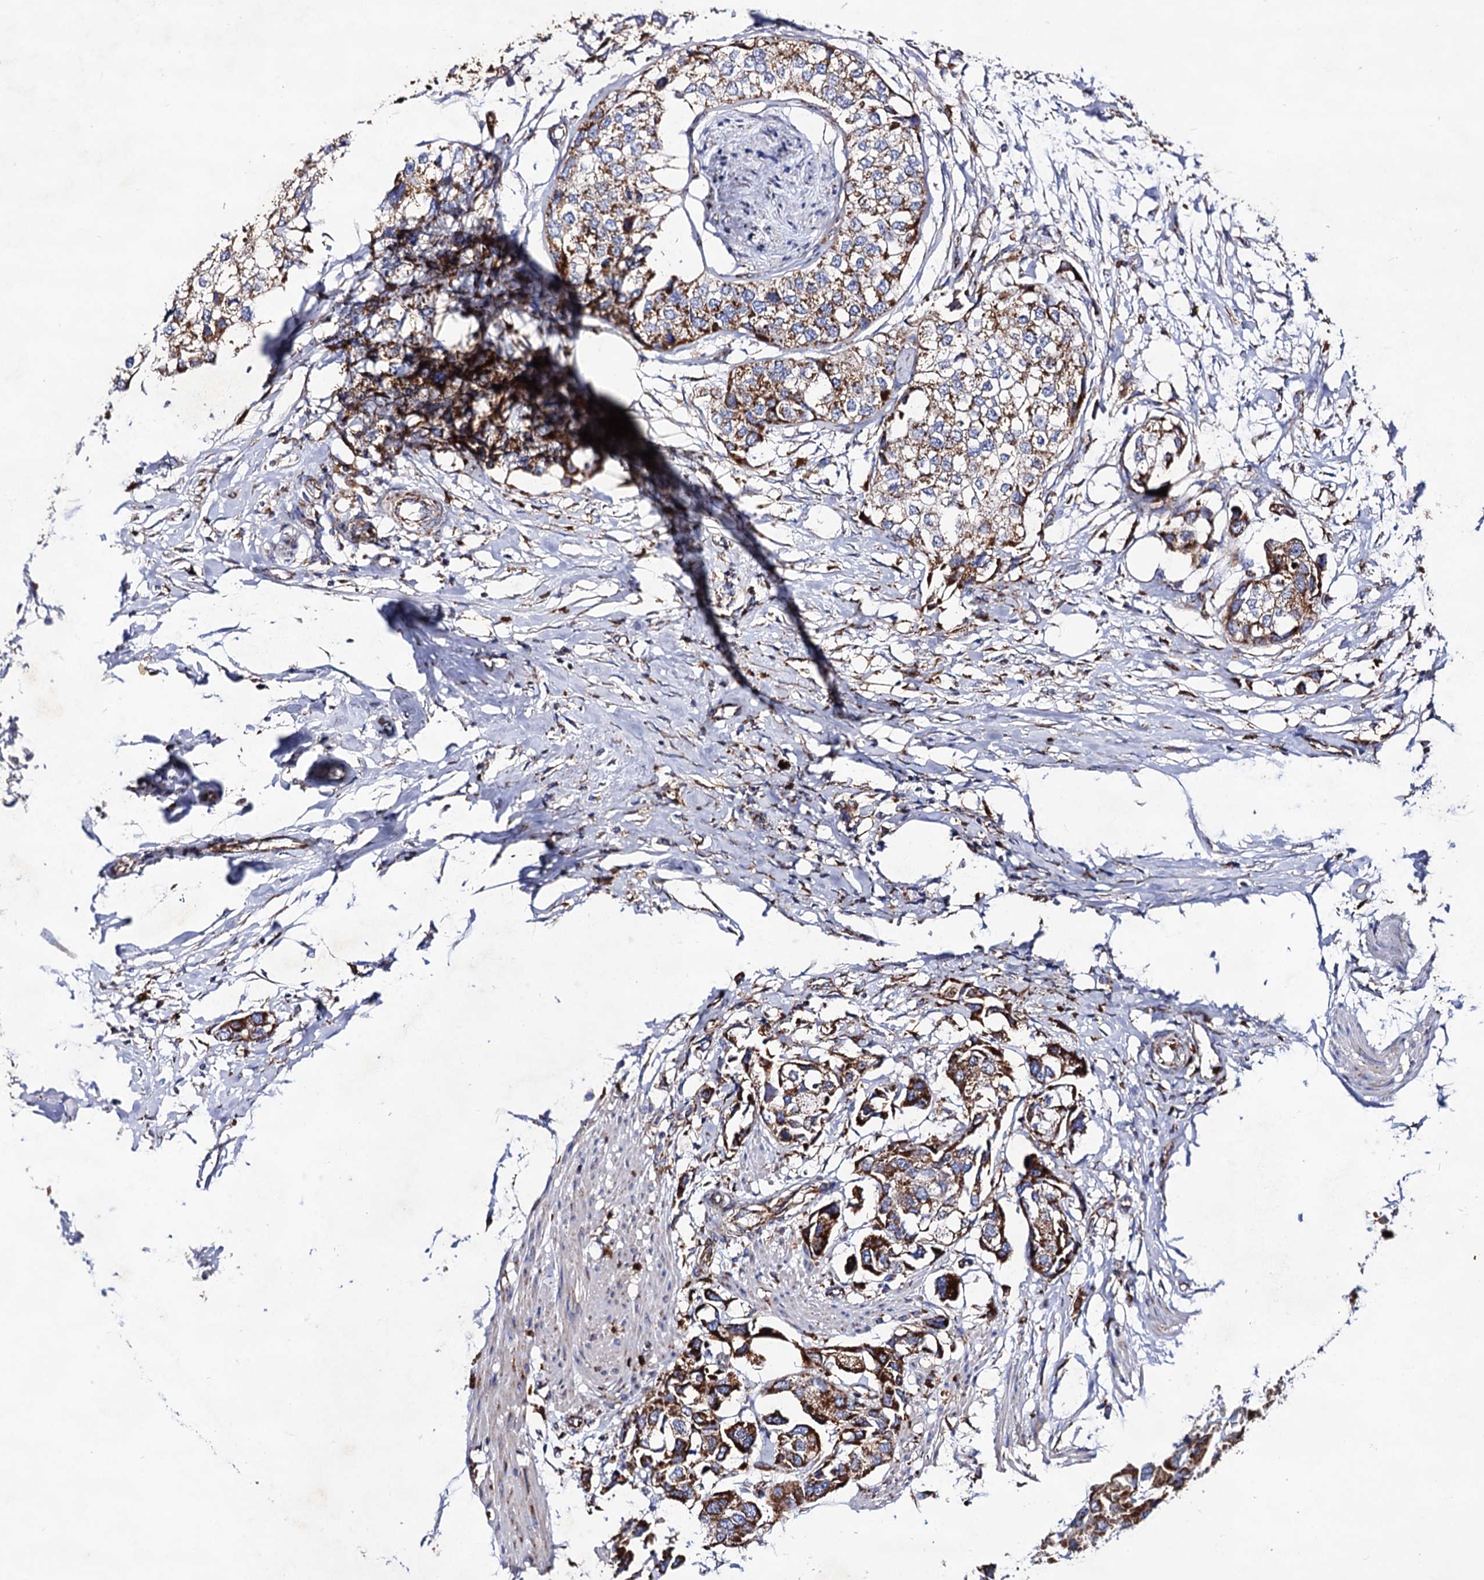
{"staining": {"intensity": "moderate", "quantity": ">75%", "location": "cytoplasmic/membranous"}, "tissue": "urothelial cancer", "cell_type": "Tumor cells", "image_type": "cancer", "snomed": [{"axis": "morphology", "description": "Urothelial carcinoma, High grade"}, {"axis": "topography", "description": "Urinary bladder"}], "caption": "The immunohistochemical stain shows moderate cytoplasmic/membranous expression in tumor cells of urothelial carcinoma (high-grade) tissue.", "gene": "ACAD9", "patient": {"sex": "male", "age": 64}}